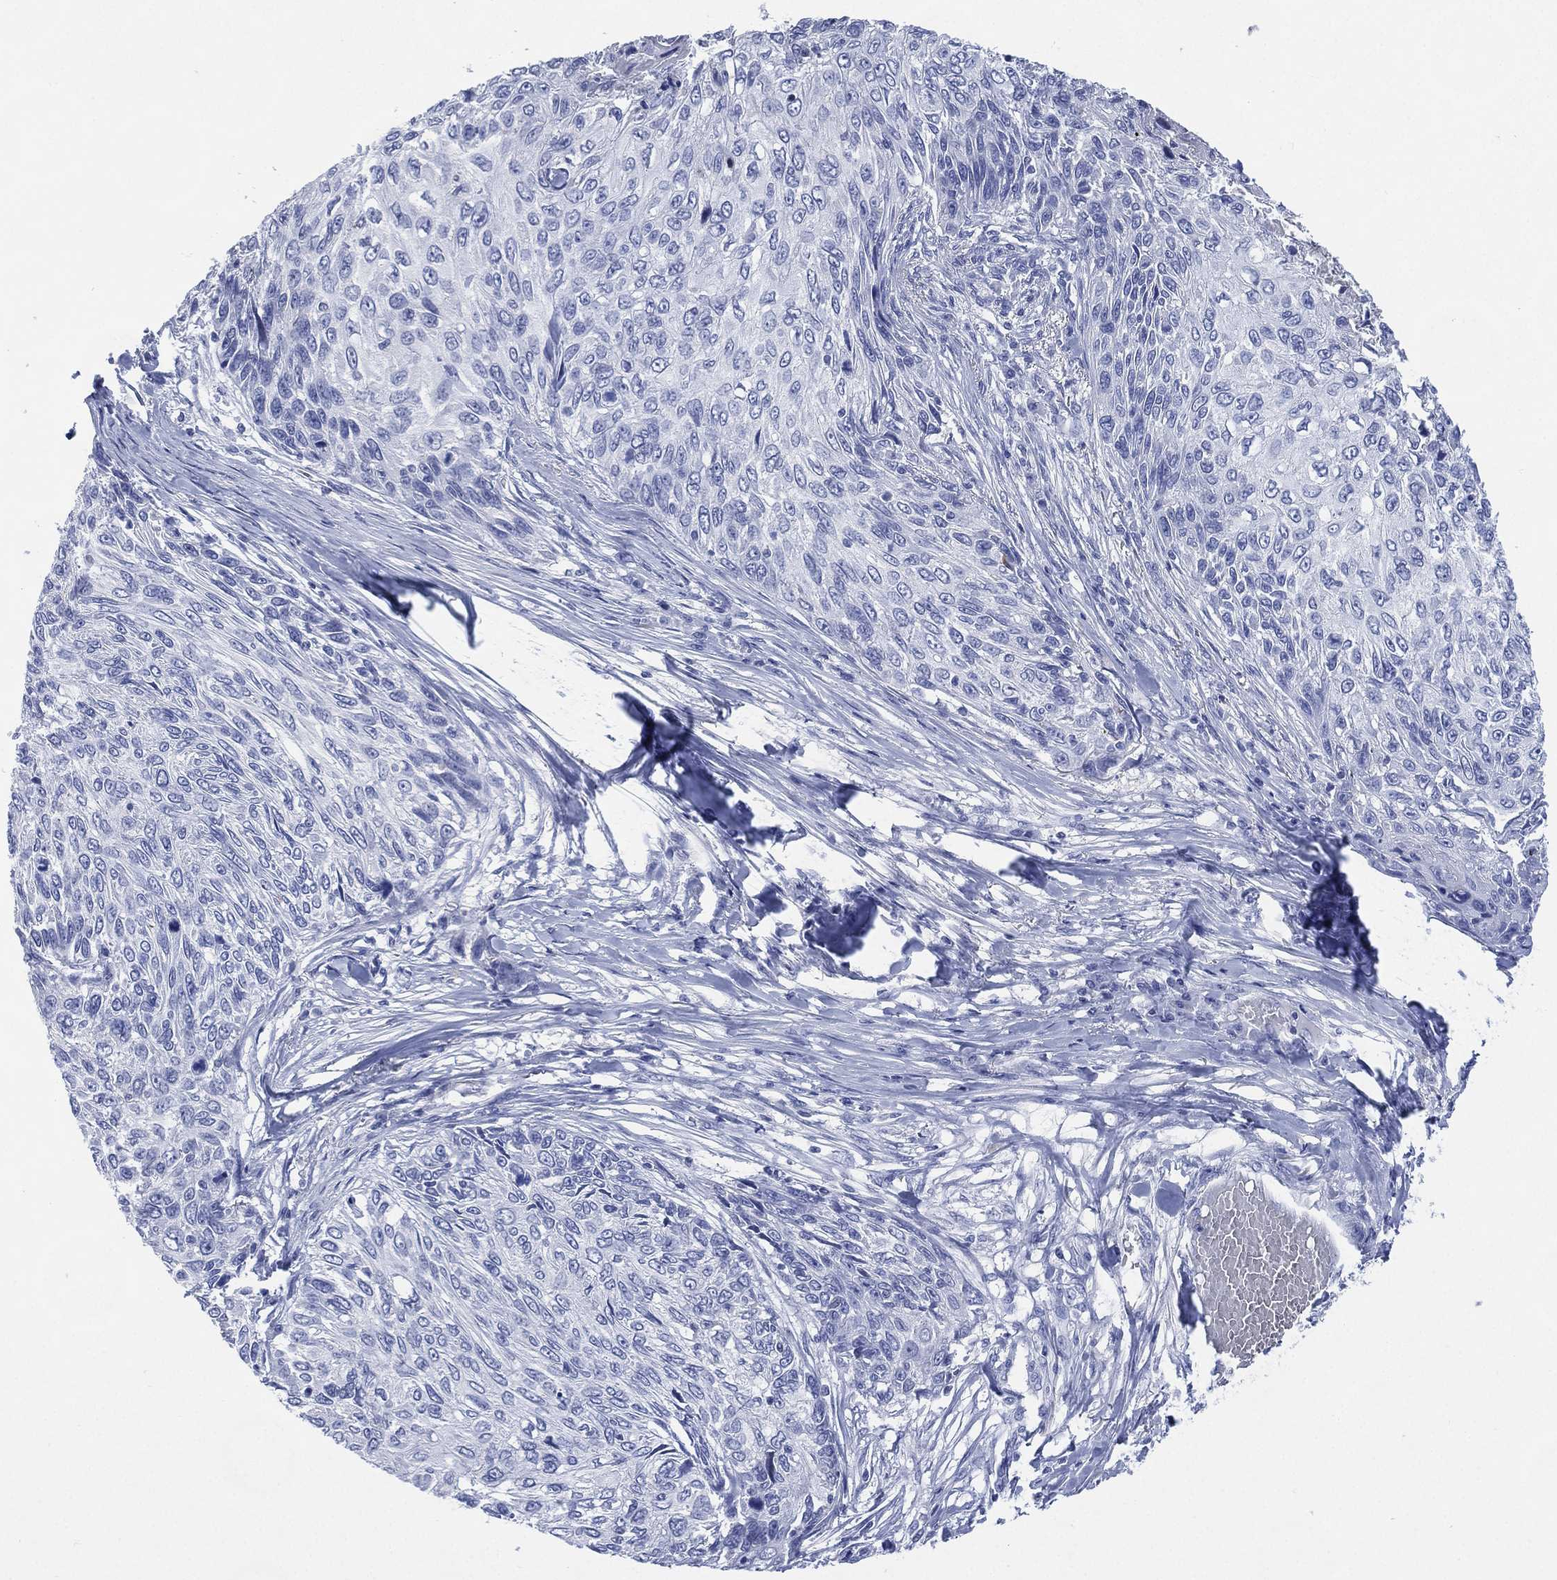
{"staining": {"intensity": "negative", "quantity": "none", "location": "none"}, "tissue": "skin cancer", "cell_type": "Tumor cells", "image_type": "cancer", "snomed": [{"axis": "morphology", "description": "Squamous cell carcinoma, NOS"}, {"axis": "topography", "description": "Skin"}], "caption": "IHC histopathology image of neoplastic tissue: squamous cell carcinoma (skin) stained with DAB (3,3'-diaminobenzidine) exhibits no significant protein staining in tumor cells.", "gene": "TMEM247", "patient": {"sex": "male", "age": 92}}